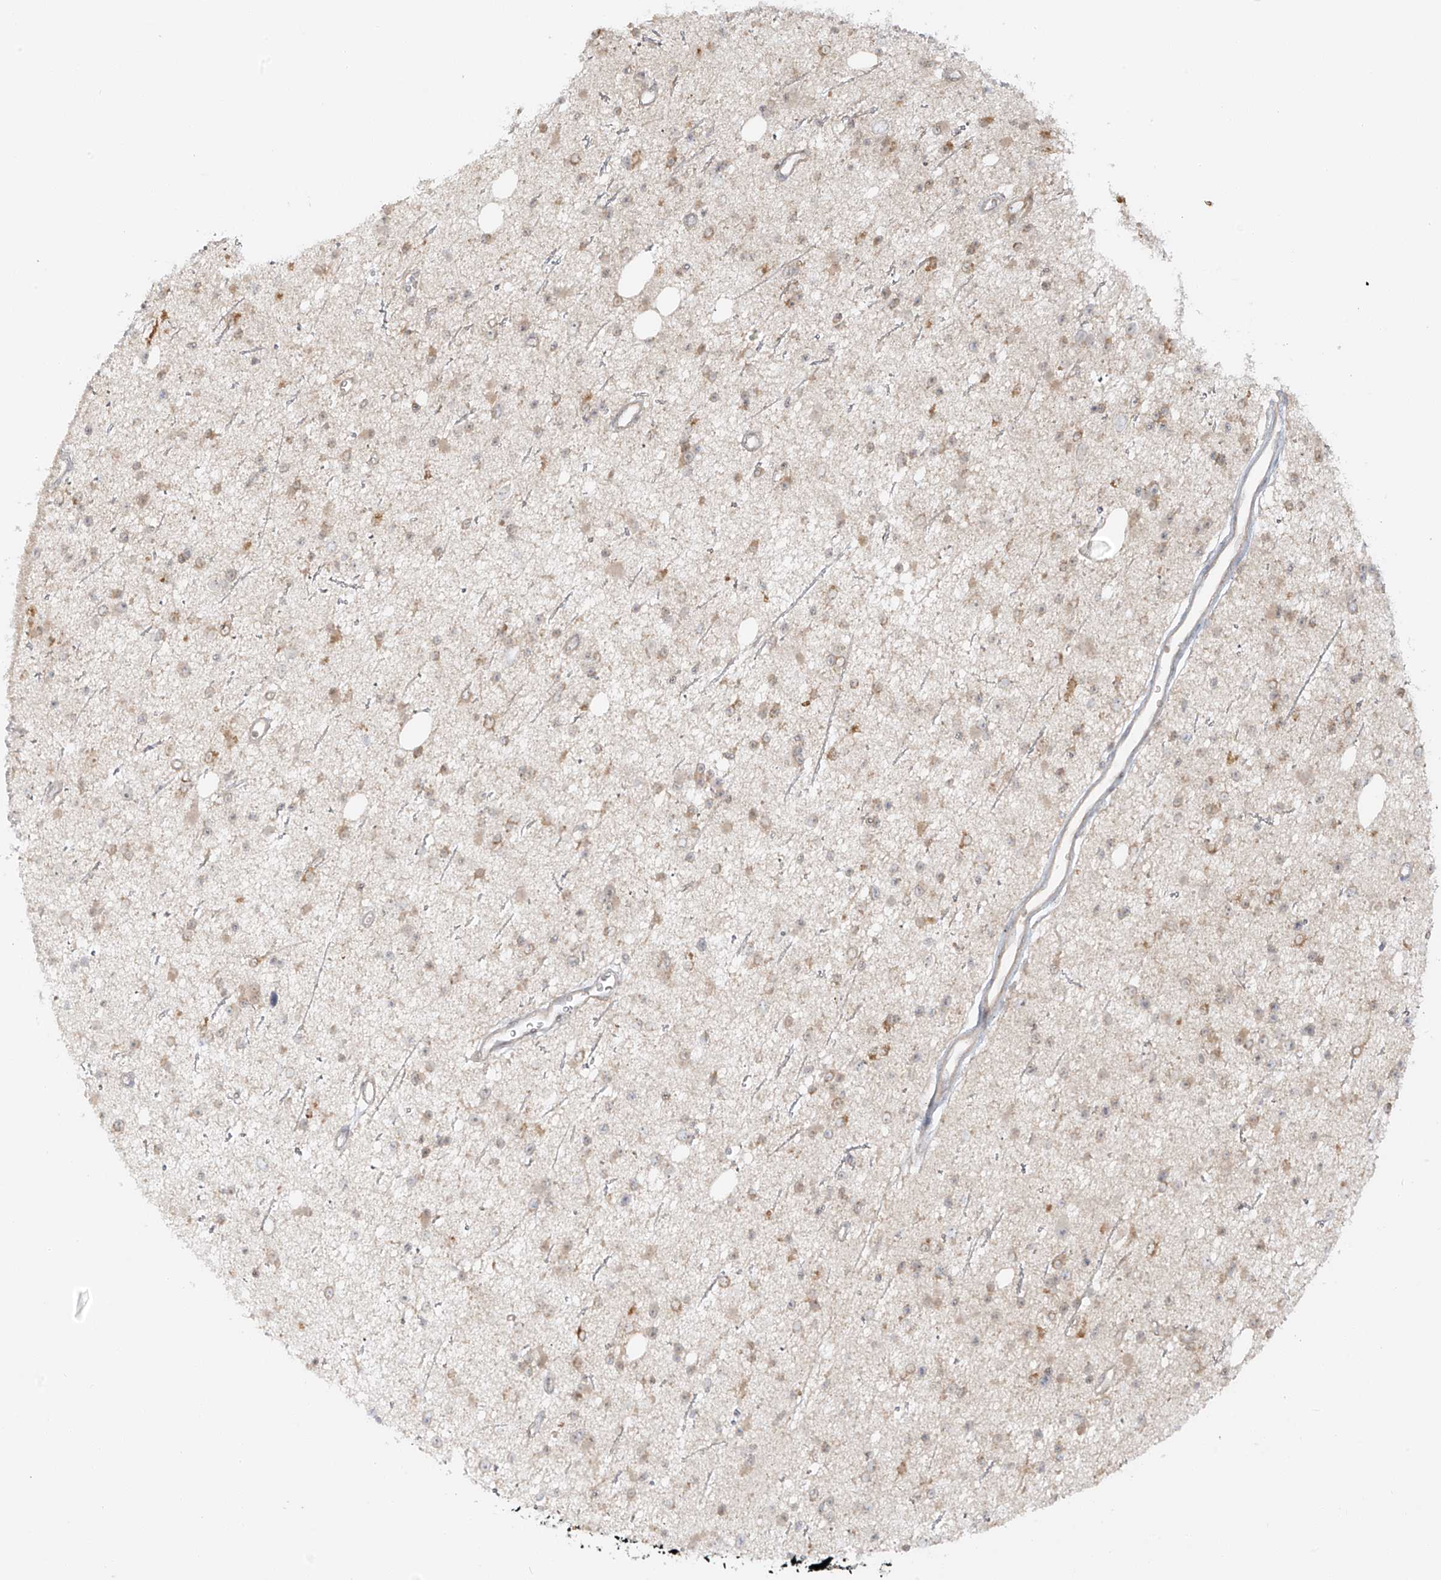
{"staining": {"intensity": "weak", "quantity": "25%-75%", "location": "cytoplasmic/membranous"}, "tissue": "glioma", "cell_type": "Tumor cells", "image_type": "cancer", "snomed": [{"axis": "morphology", "description": "Glioma, malignant, Low grade"}, {"axis": "topography", "description": "Cerebral cortex"}], "caption": "Immunohistochemistry histopathology image of low-grade glioma (malignant) stained for a protein (brown), which shows low levels of weak cytoplasmic/membranous staining in approximately 25%-75% of tumor cells.", "gene": "MIPEP", "patient": {"sex": "female", "age": 39}}